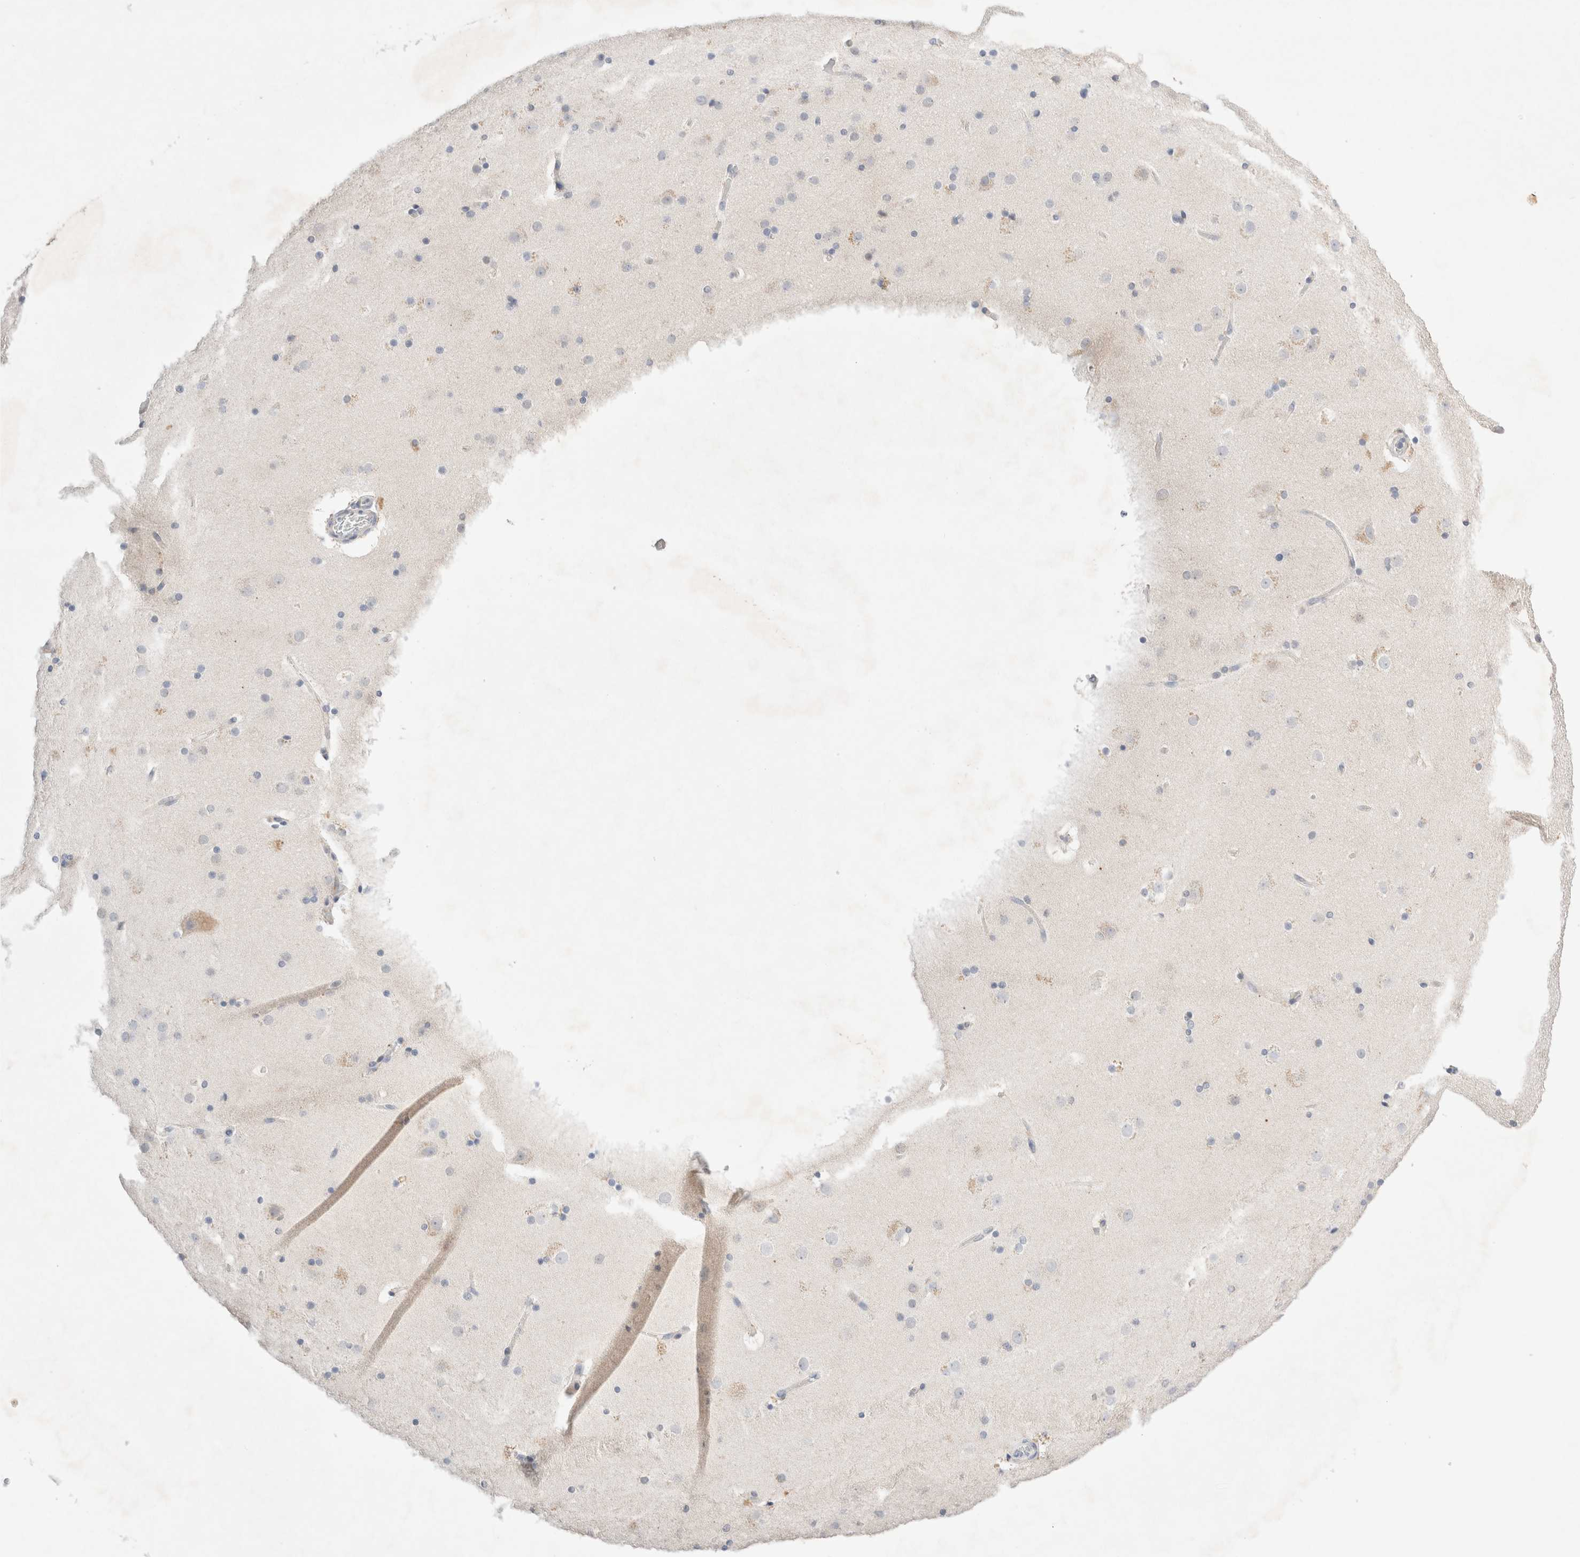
{"staining": {"intensity": "negative", "quantity": "none", "location": "none"}, "tissue": "cerebral cortex", "cell_type": "Endothelial cells", "image_type": "normal", "snomed": [{"axis": "morphology", "description": "Normal tissue, NOS"}, {"axis": "topography", "description": "Cerebral cortex"}], "caption": "Immunohistochemical staining of normal human cerebral cortex reveals no significant expression in endothelial cells.", "gene": "SPATA20", "patient": {"sex": "male", "age": 57}}